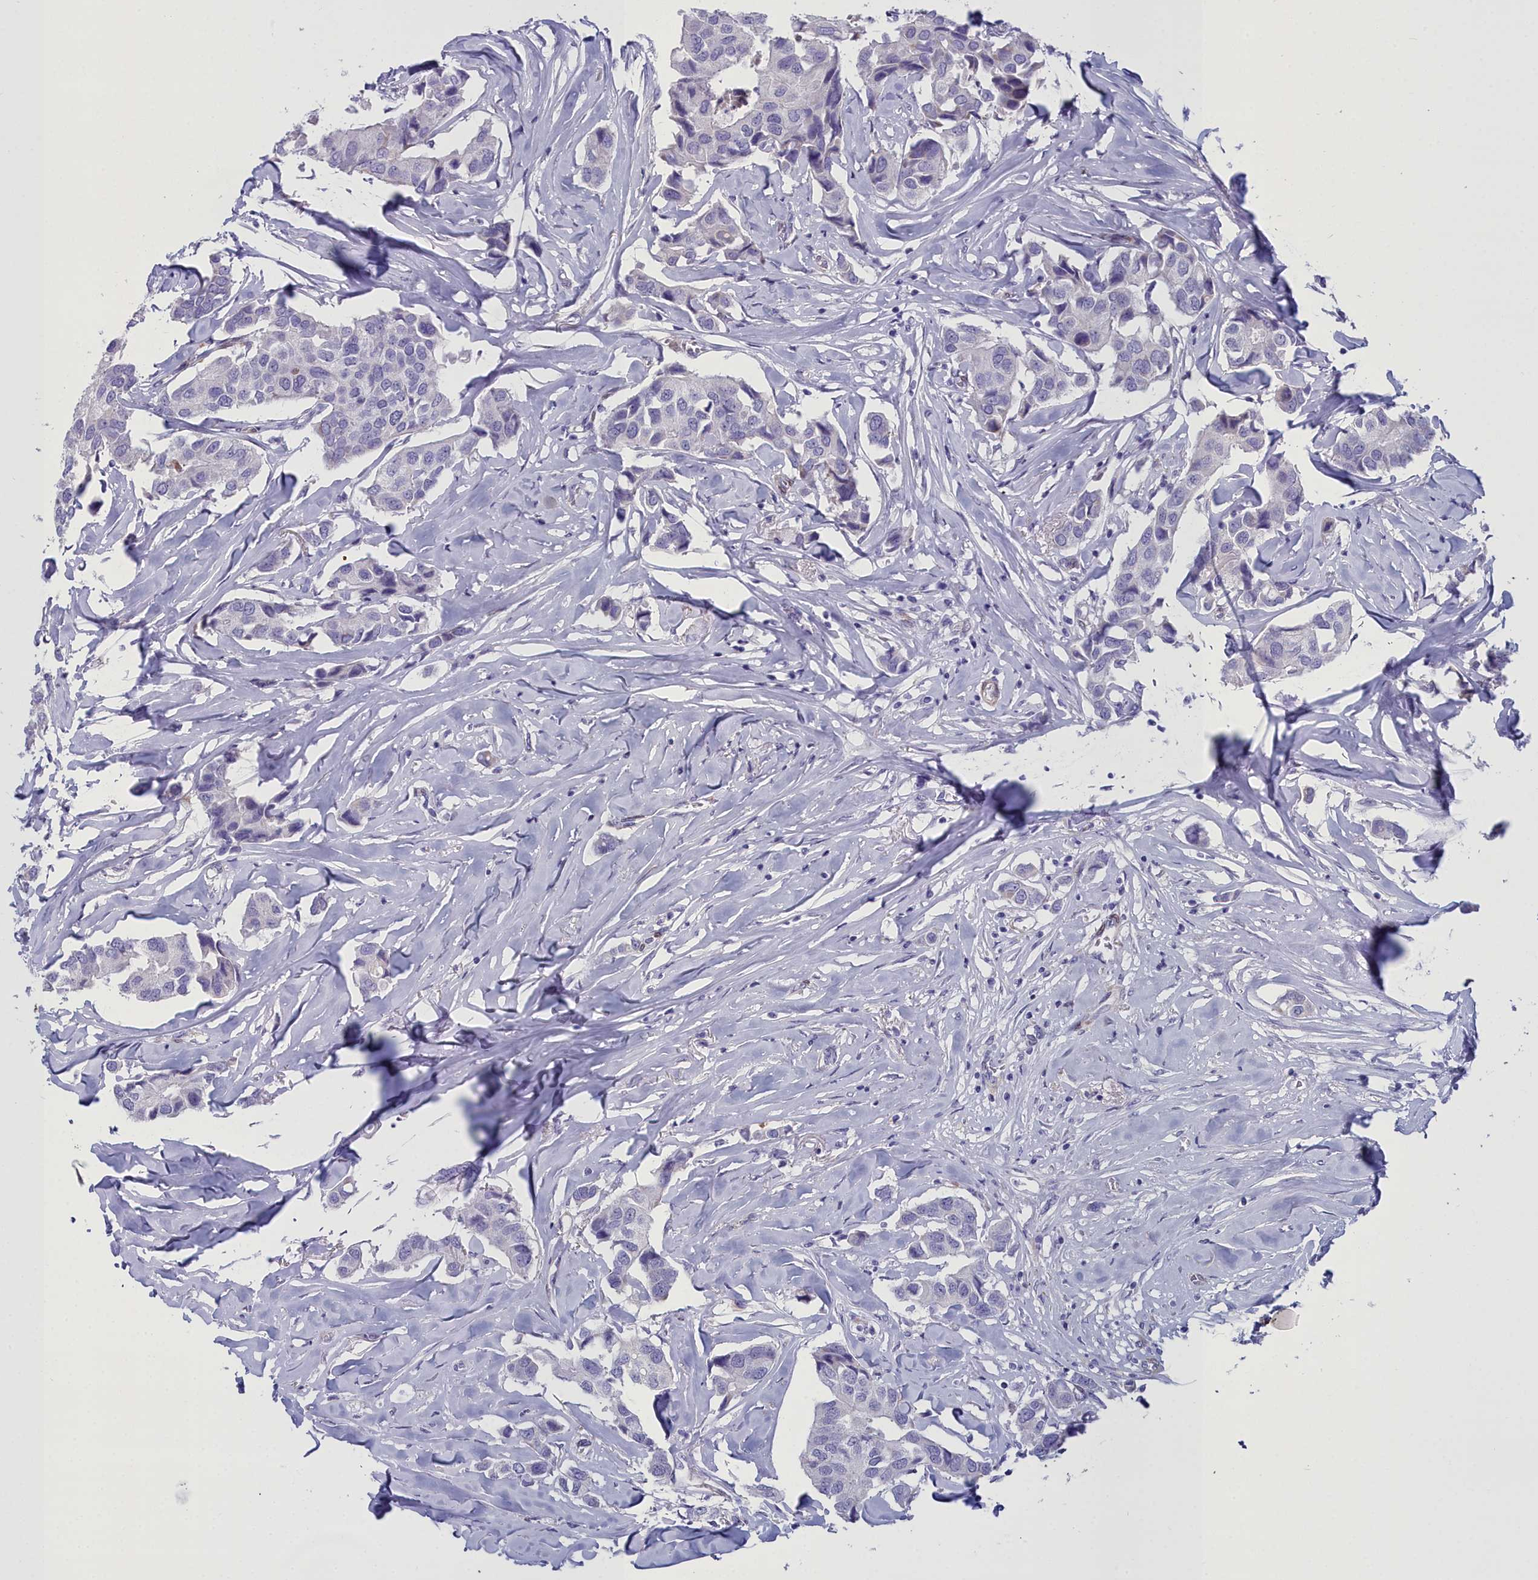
{"staining": {"intensity": "negative", "quantity": "none", "location": "none"}, "tissue": "breast cancer", "cell_type": "Tumor cells", "image_type": "cancer", "snomed": [{"axis": "morphology", "description": "Duct carcinoma"}, {"axis": "topography", "description": "Breast"}], "caption": "IHC micrograph of invasive ductal carcinoma (breast) stained for a protein (brown), which displays no staining in tumor cells.", "gene": "PPP1R14A", "patient": {"sex": "female", "age": 80}}